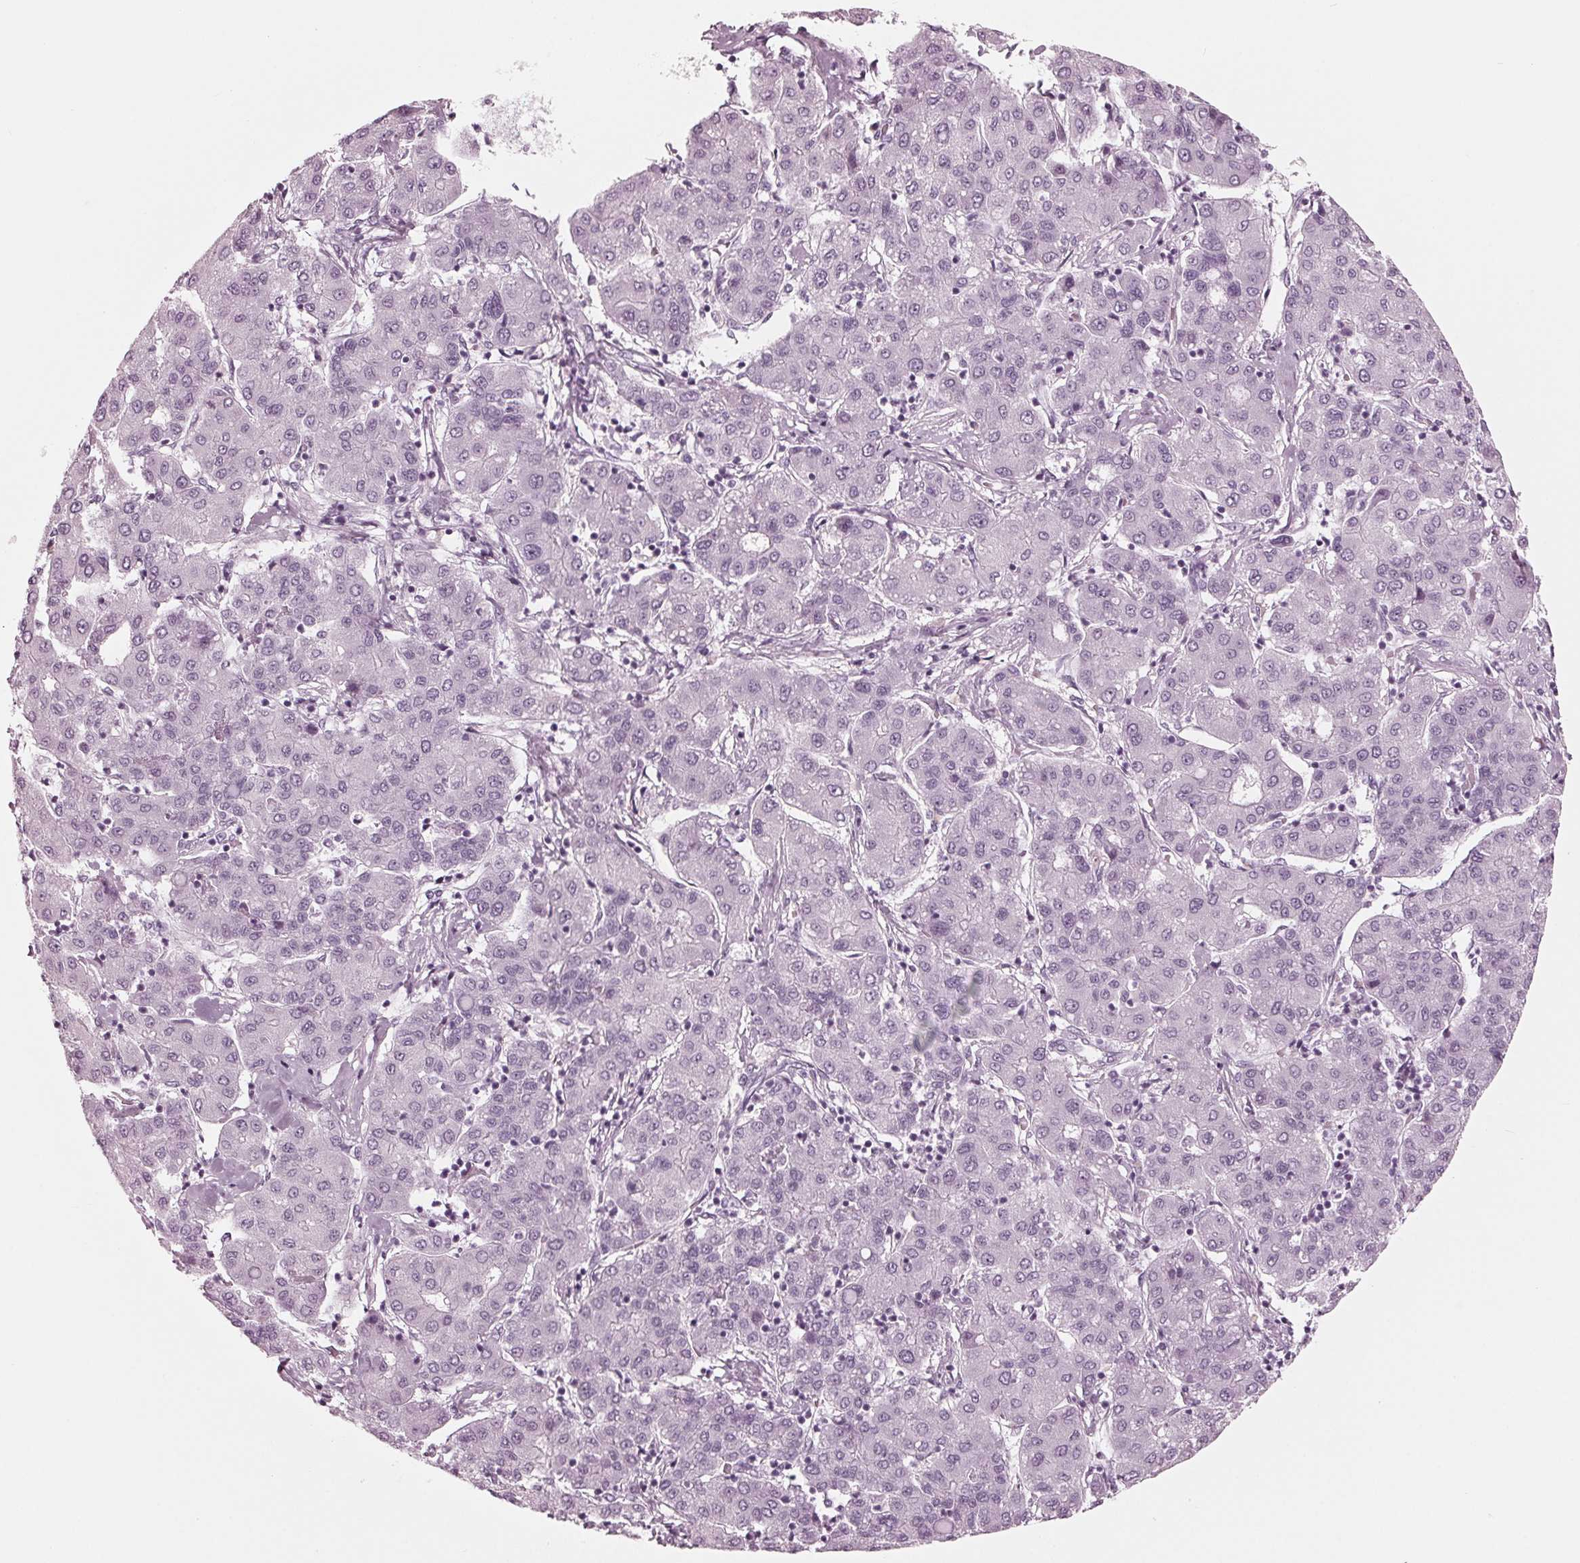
{"staining": {"intensity": "negative", "quantity": "none", "location": "none"}, "tissue": "liver cancer", "cell_type": "Tumor cells", "image_type": "cancer", "snomed": [{"axis": "morphology", "description": "Carcinoma, Hepatocellular, NOS"}, {"axis": "topography", "description": "Liver"}], "caption": "Liver cancer (hepatocellular carcinoma) was stained to show a protein in brown. There is no significant staining in tumor cells. Brightfield microscopy of immunohistochemistry (IHC) stained with DAB (3,3'-diaminobenzidine) (brown) and hematoxylin (blue), captured at high magnification.", "gene": "KRT28", "patient": {"sex": "male", "age": 65}}